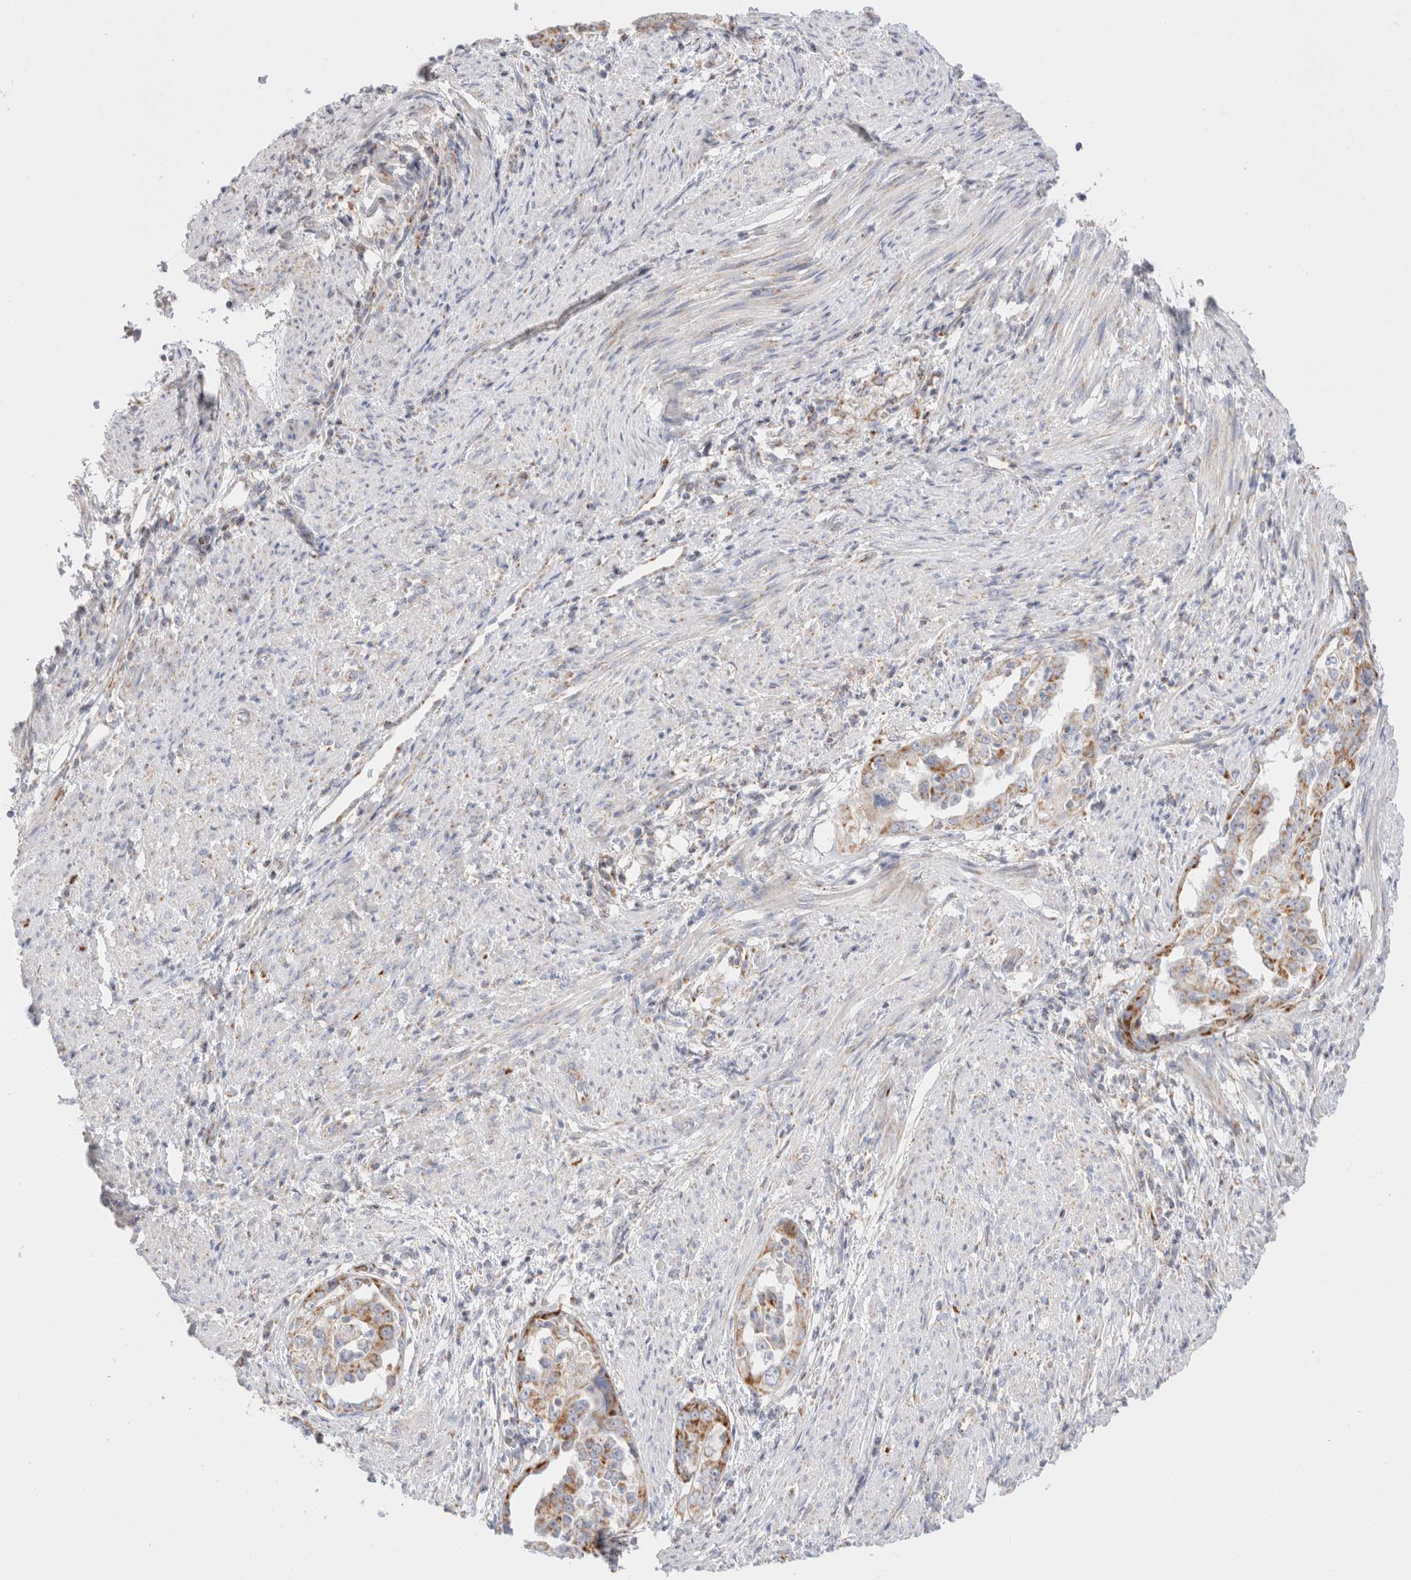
{"staining": {"intensity": "moderate", "quantity": "25%-75%", "location": "cytoplasmic/membranous"}, "tissue": "endometrial cancer", "cell_type": "Tumor cells", "image_type": "cancer", "snomed": [{"axis": "morphology", "description": "Adenocarcinoma, NOS"}, {"axis": "topography", "description": "Endometrium"}], "caption": "About 25%-75% of tumor cells in endometrial cancer display moderate cytoplasmic/membranous protein expression as visualized by brown immunohistochemical staining.", "gene": "ATP6V1C1", "patient": {"sex": "female", "age": 85}}